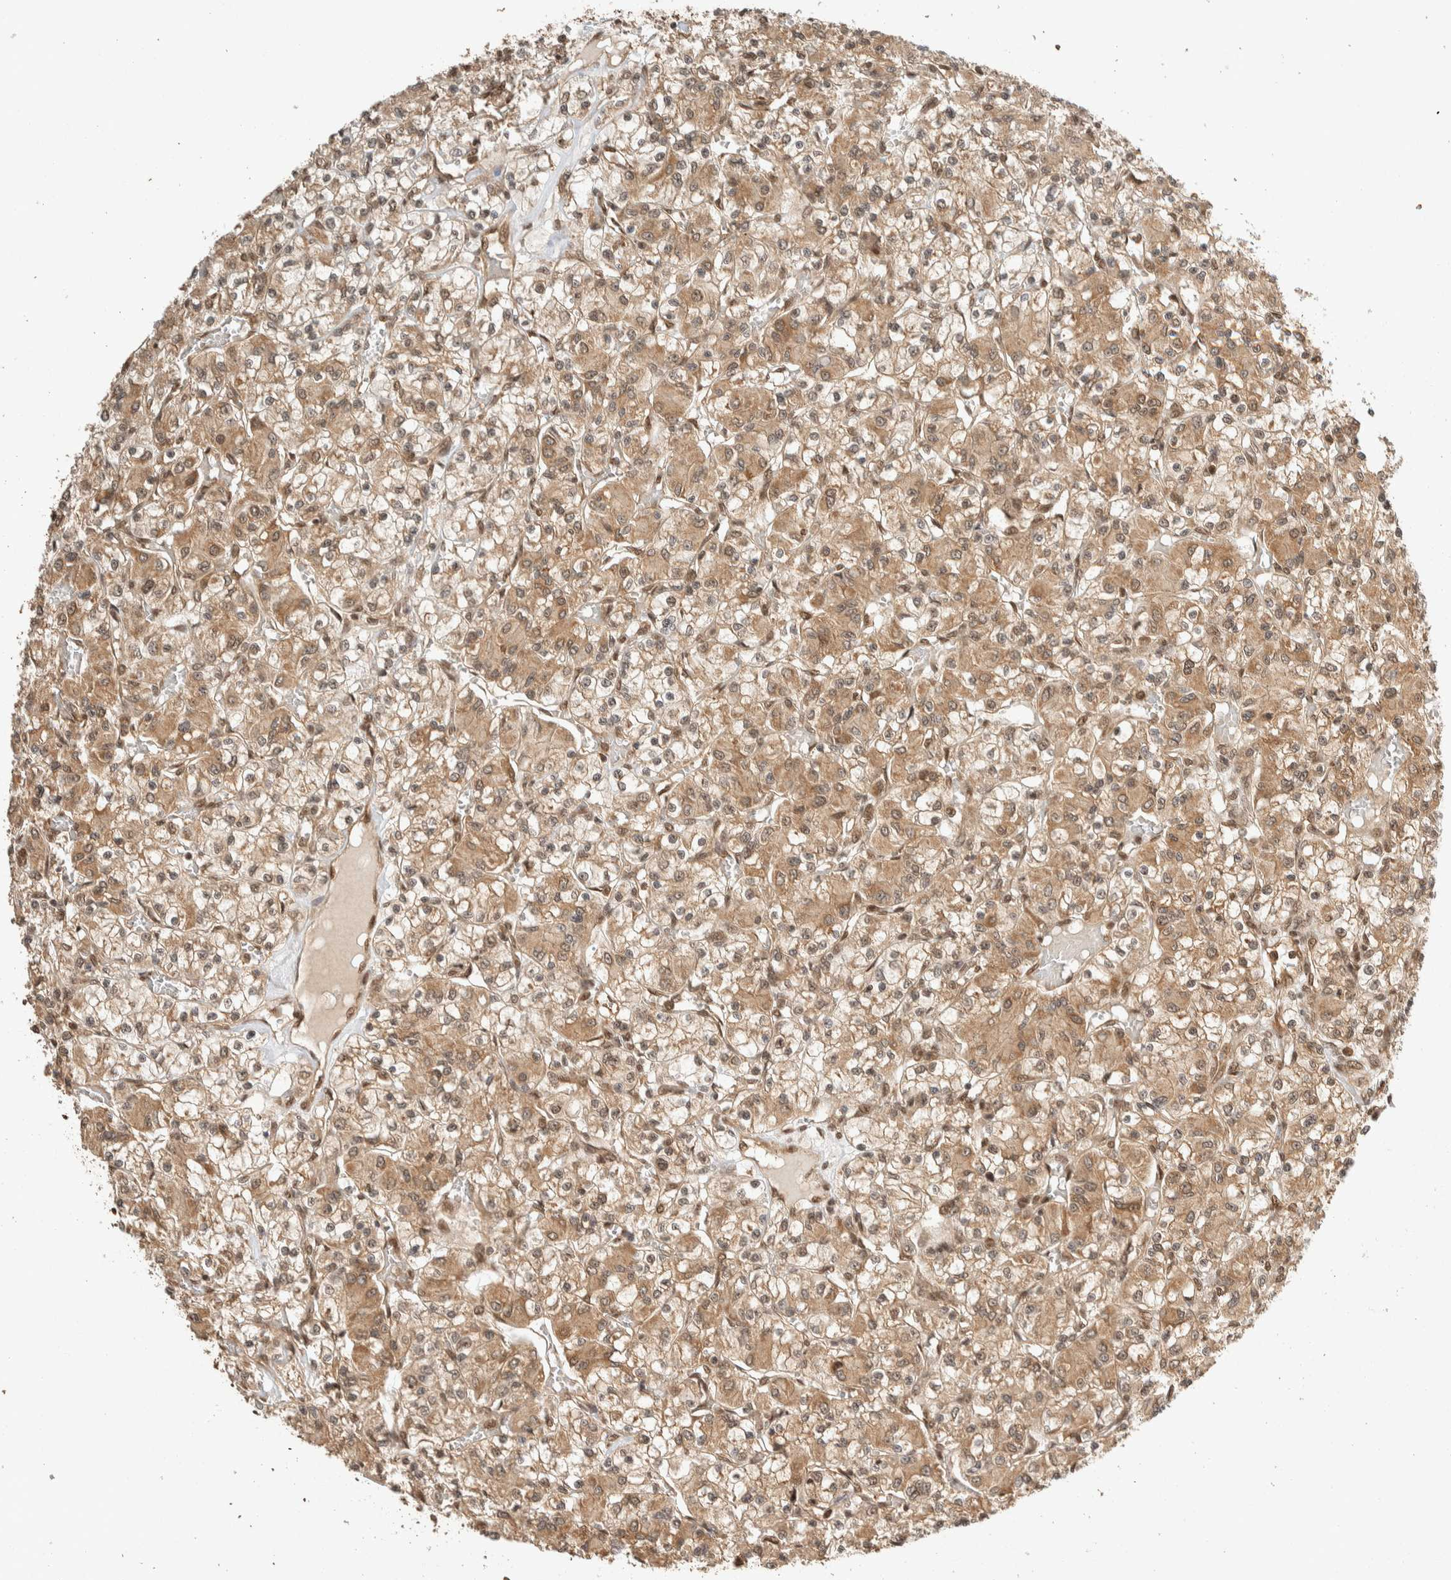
{"staining": {"intensity": "moderate", "quantity": ">75%", "location": "cytoplasmic/membranous,nuclear"}, "tissue": "renal cancer", "cell_type": "Tumor cells", "image_type": "cancer", "snomed": [{"axis": "morphology", "description": "Adenocarcinoma, NOS"}, {"axis": "topography", "description": "Kidney"}], "caption": "Adenocarcinoma (renal) stained for a protein demonstrates moderate cytoplasmic/membranous and nuclear positivity in tumor cells.", "gene": "ZBTB2", "patient": {"sex": "female", "age": 59}}